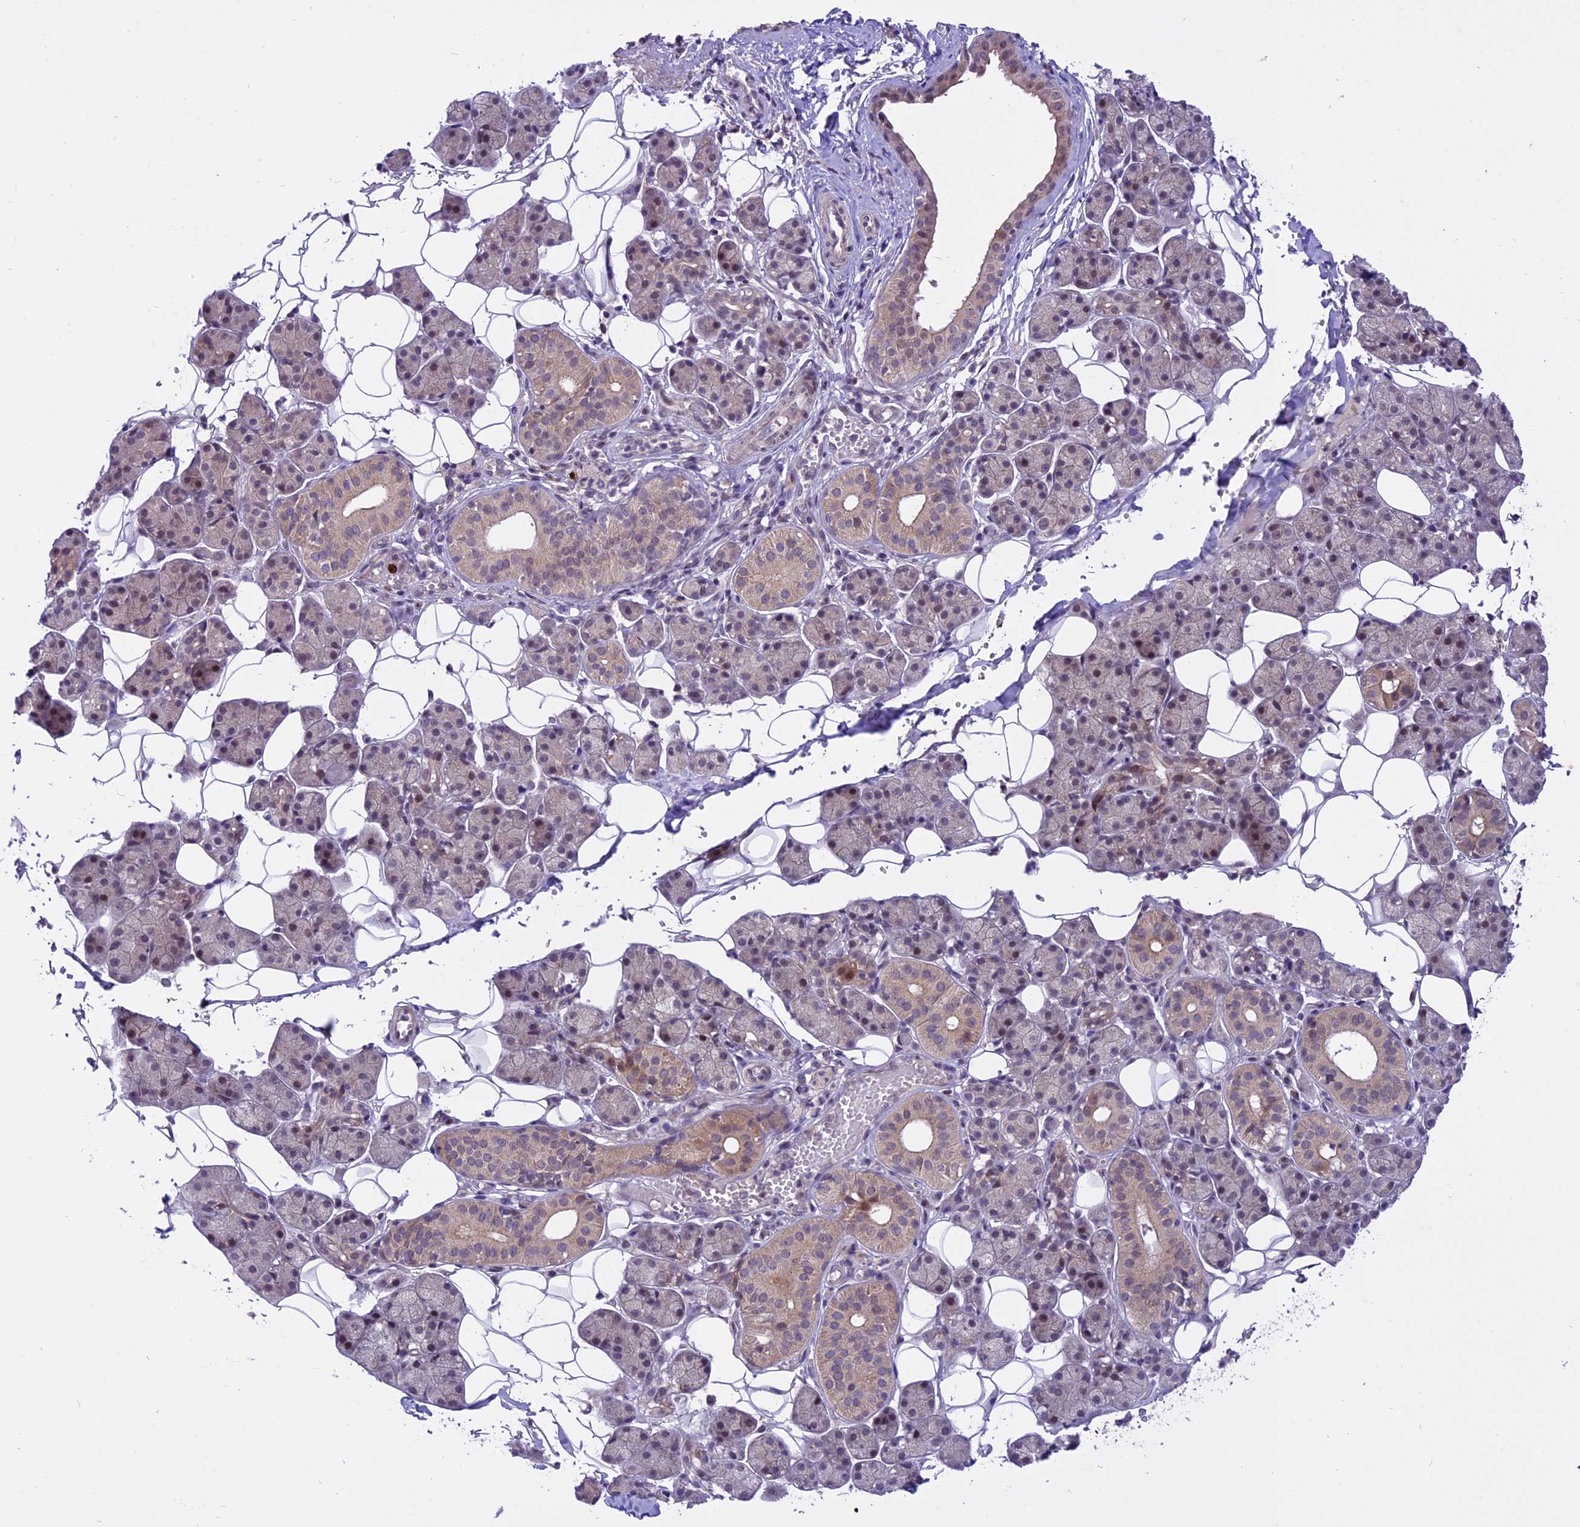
{"staining": {"intensity": "weak", "quantity": "25%-75%", "location": "cytoplasmic/membranous"}, "tissue": "salivary gland", "cell_type": "Glandular cells", "image_type": "normal", "snomed": [{"axis": "morphology", "description": "Normal tissue, NOS"}, {"axis": "topography", "description": "Salivary gland"}], "caption": "Immunohistochemistry (IHC) histopathology image of unremarkable salivary gland: salivary gland stained using immunohistochemistry (IHC) displays low levels of weak protein expression localized specifically in the cytoplasmic/membranous of glandular cells, appearing as a cytoplasmic/membranous brown color.", "gene": "SPRED1", "patient": {"sex": "female", "age": 33}}